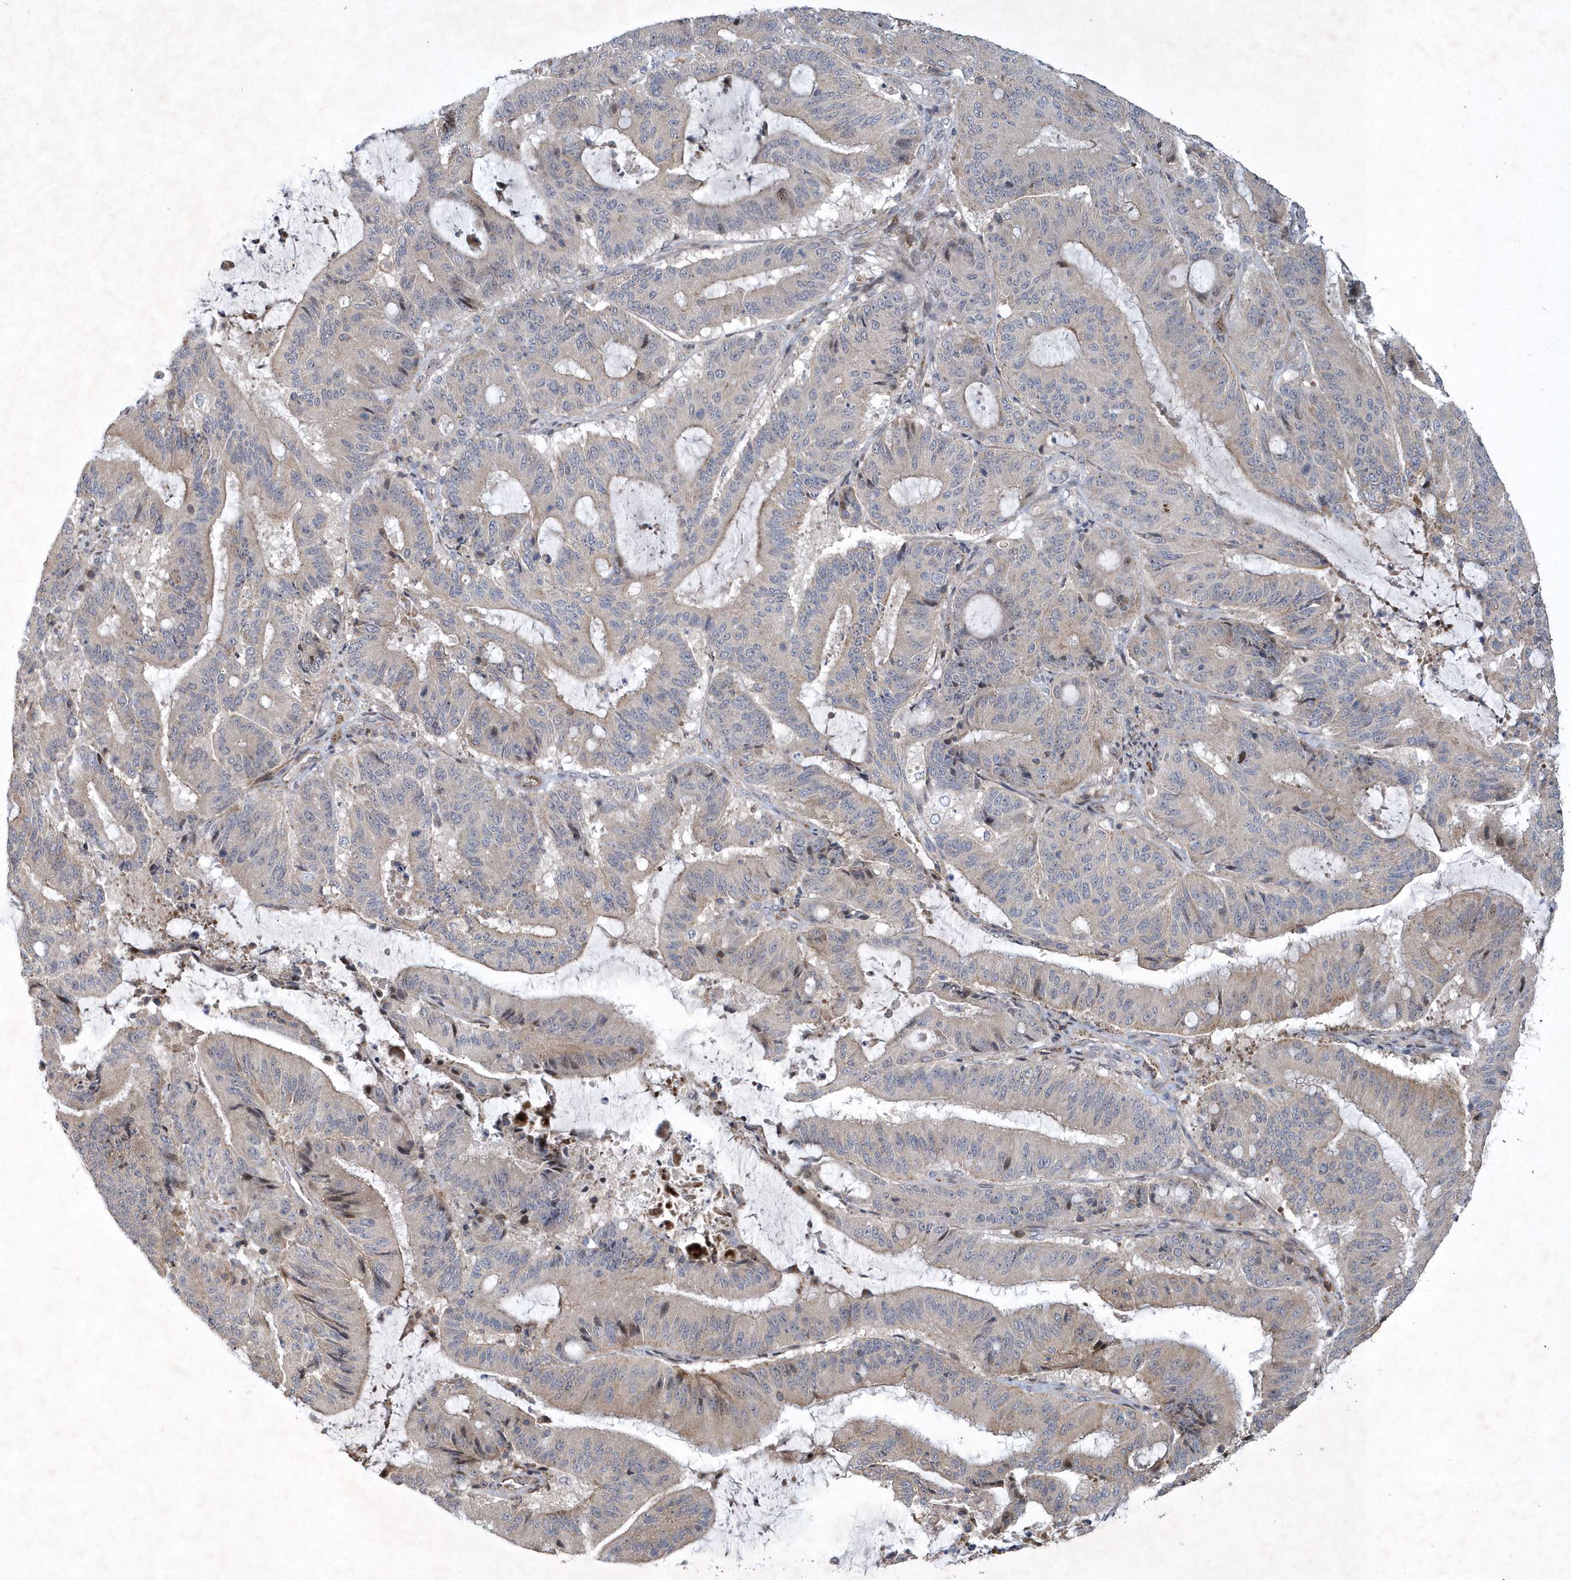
{"staining": {"intensity": "negative", "quantity": "none", "location": "none"}, "tissue": "liver cancer", "cell_type": "Tumor cells", "image_type": "cancer", "snomed": [{"axis": "morphology", "description": "Normal tissue, NOS"}, {"axis": "morphology", "description": "Cholangiocarcinoma"}, {"axis": "topography", "description": "Liver"}, {"axis": "topography", "description": "Peripheral nerve tissue"}], "caption": "Protein analysis of cholangiocarcinoma (liver) exhibits no significant positivity in tumor cells.", "gene": "N4BP2", "patient": {"sex": "female", "age": 73}}